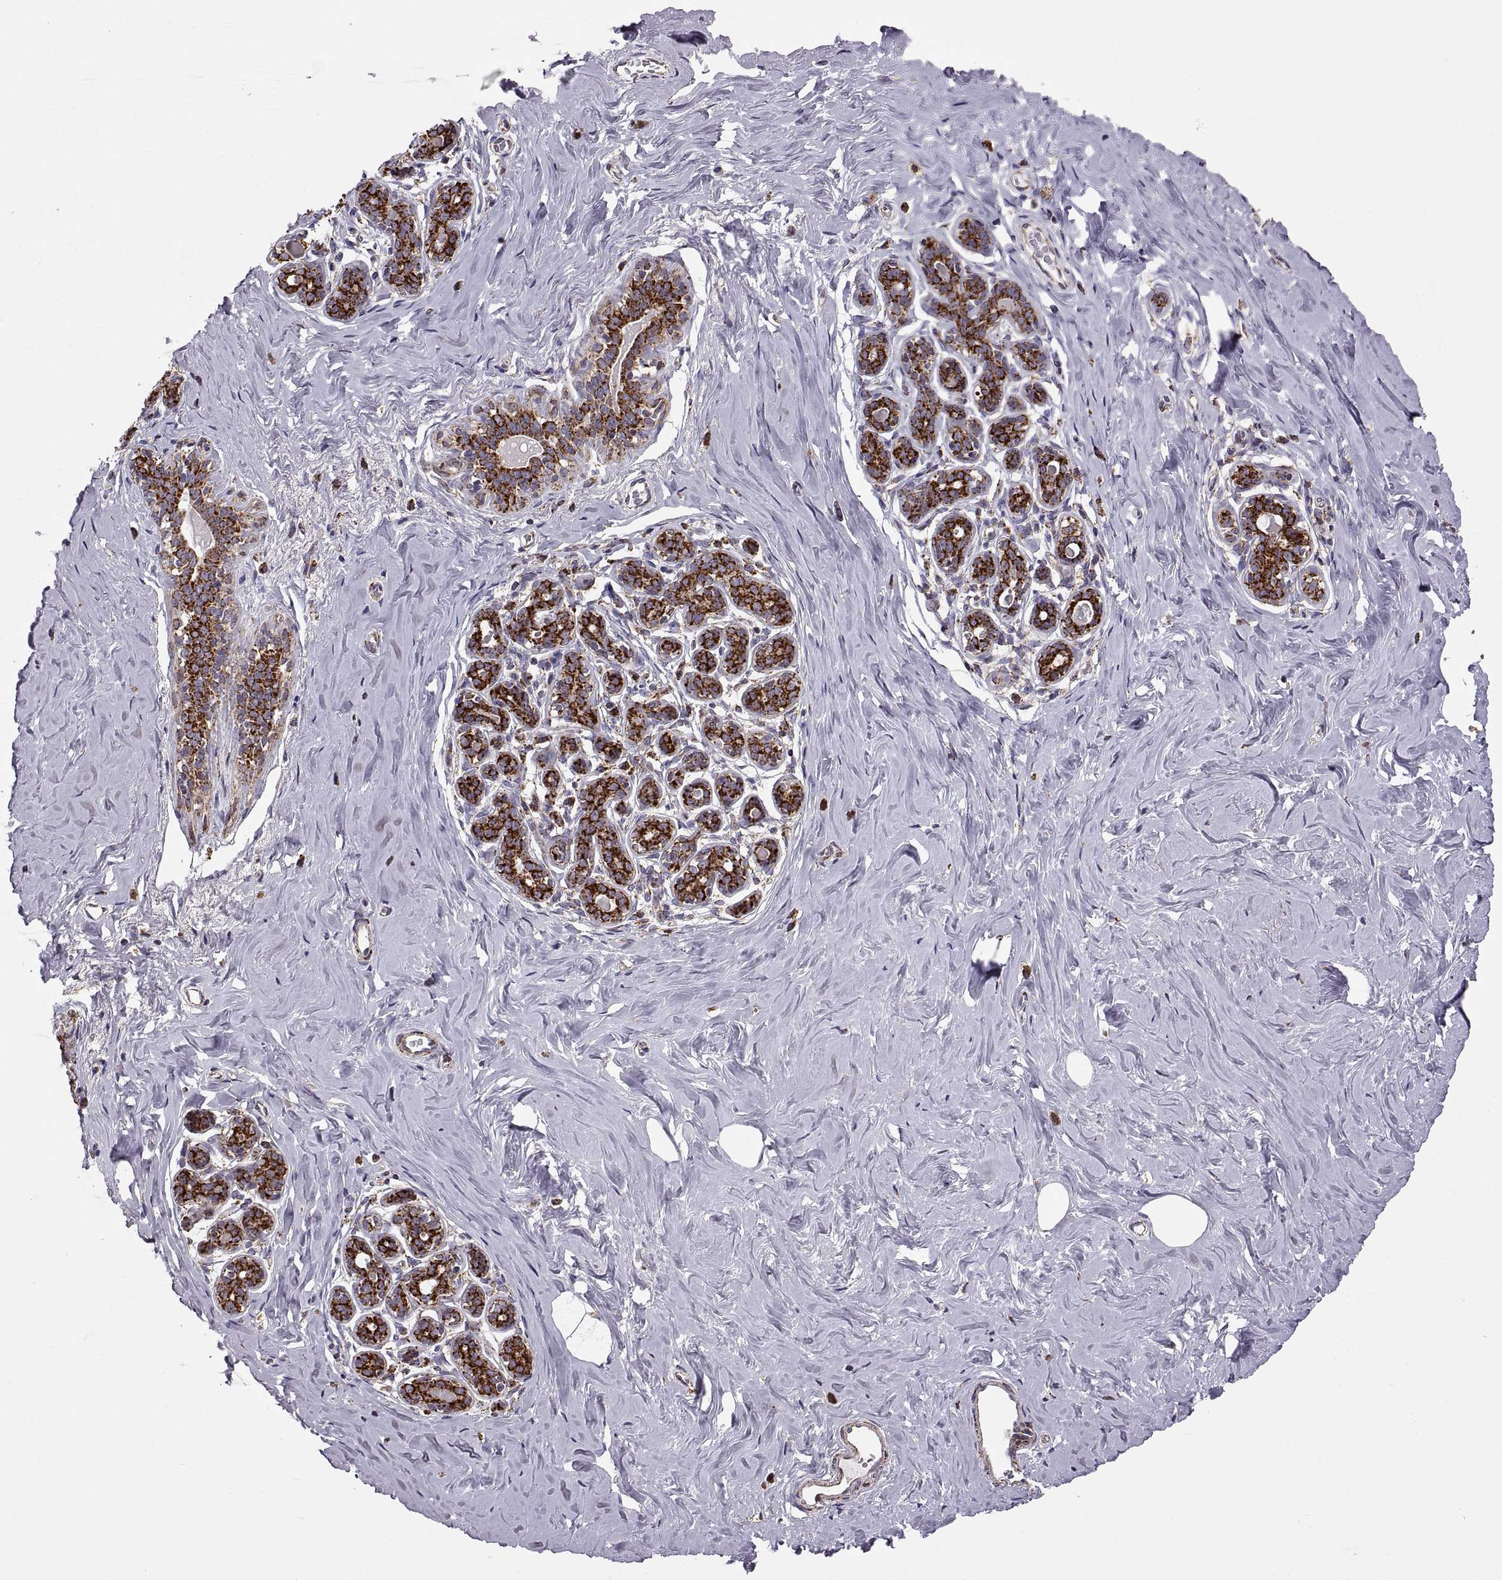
{"staining": {"intensity": "negative", "quantity": "none", "location": "none"}, "tissue": "breast", "cell_type": "Adipocytes", "image_type": "normal", "snomed": [{"axis": "morphology", "description": "Normal tissue, NOS"}, {"axis": "topography", "description": "Skin"}, {"axis": "topography", "description": "Breast"}], "caption": "IHC of benign breast shows no positivity in adipocytes.", "gene": "ARSD", "patient": {"sex": "female", "age": 43}}